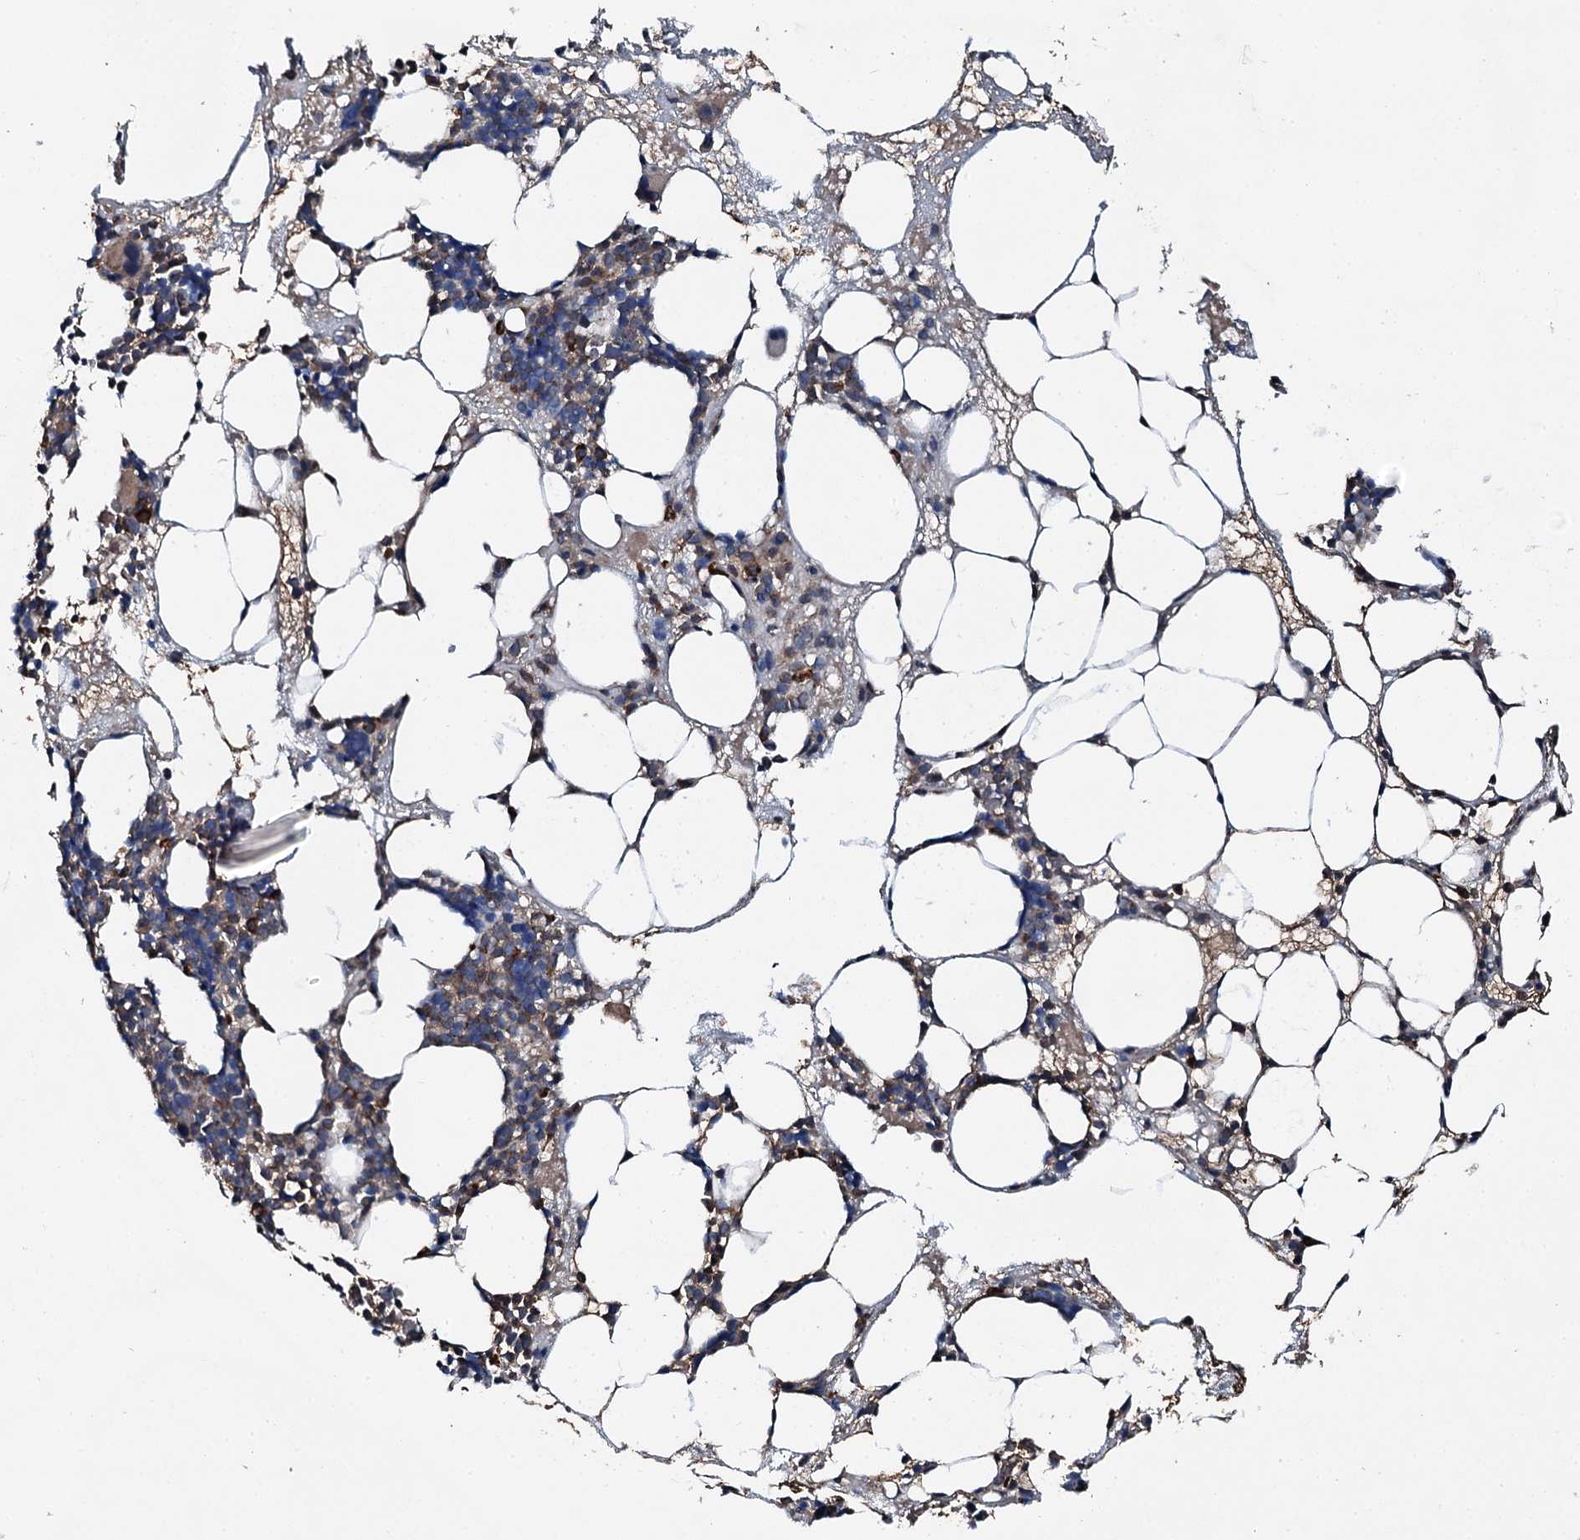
{"staining": {"intensity": "moderate", "quantity": "<25%", "location": "cytoplasmic/membranous"}, "tissue": "bone marrow", "cell_type": "Hematopoietic cells", "image_type": "normal", "snomed": [{"axis": "morphology", "description": "Normal tissue, NOS"}, {"axis": "topography", "description": "Bone marrow"}], "caption": "Benign bone marrow was stained to show a protein in brown. There is low levels of moderate cytoplasmic/membranous positivity in about <25% of hematopoietic cells.", "gene": "EDC4", "patient": {"sex": "male", "age": 80}}